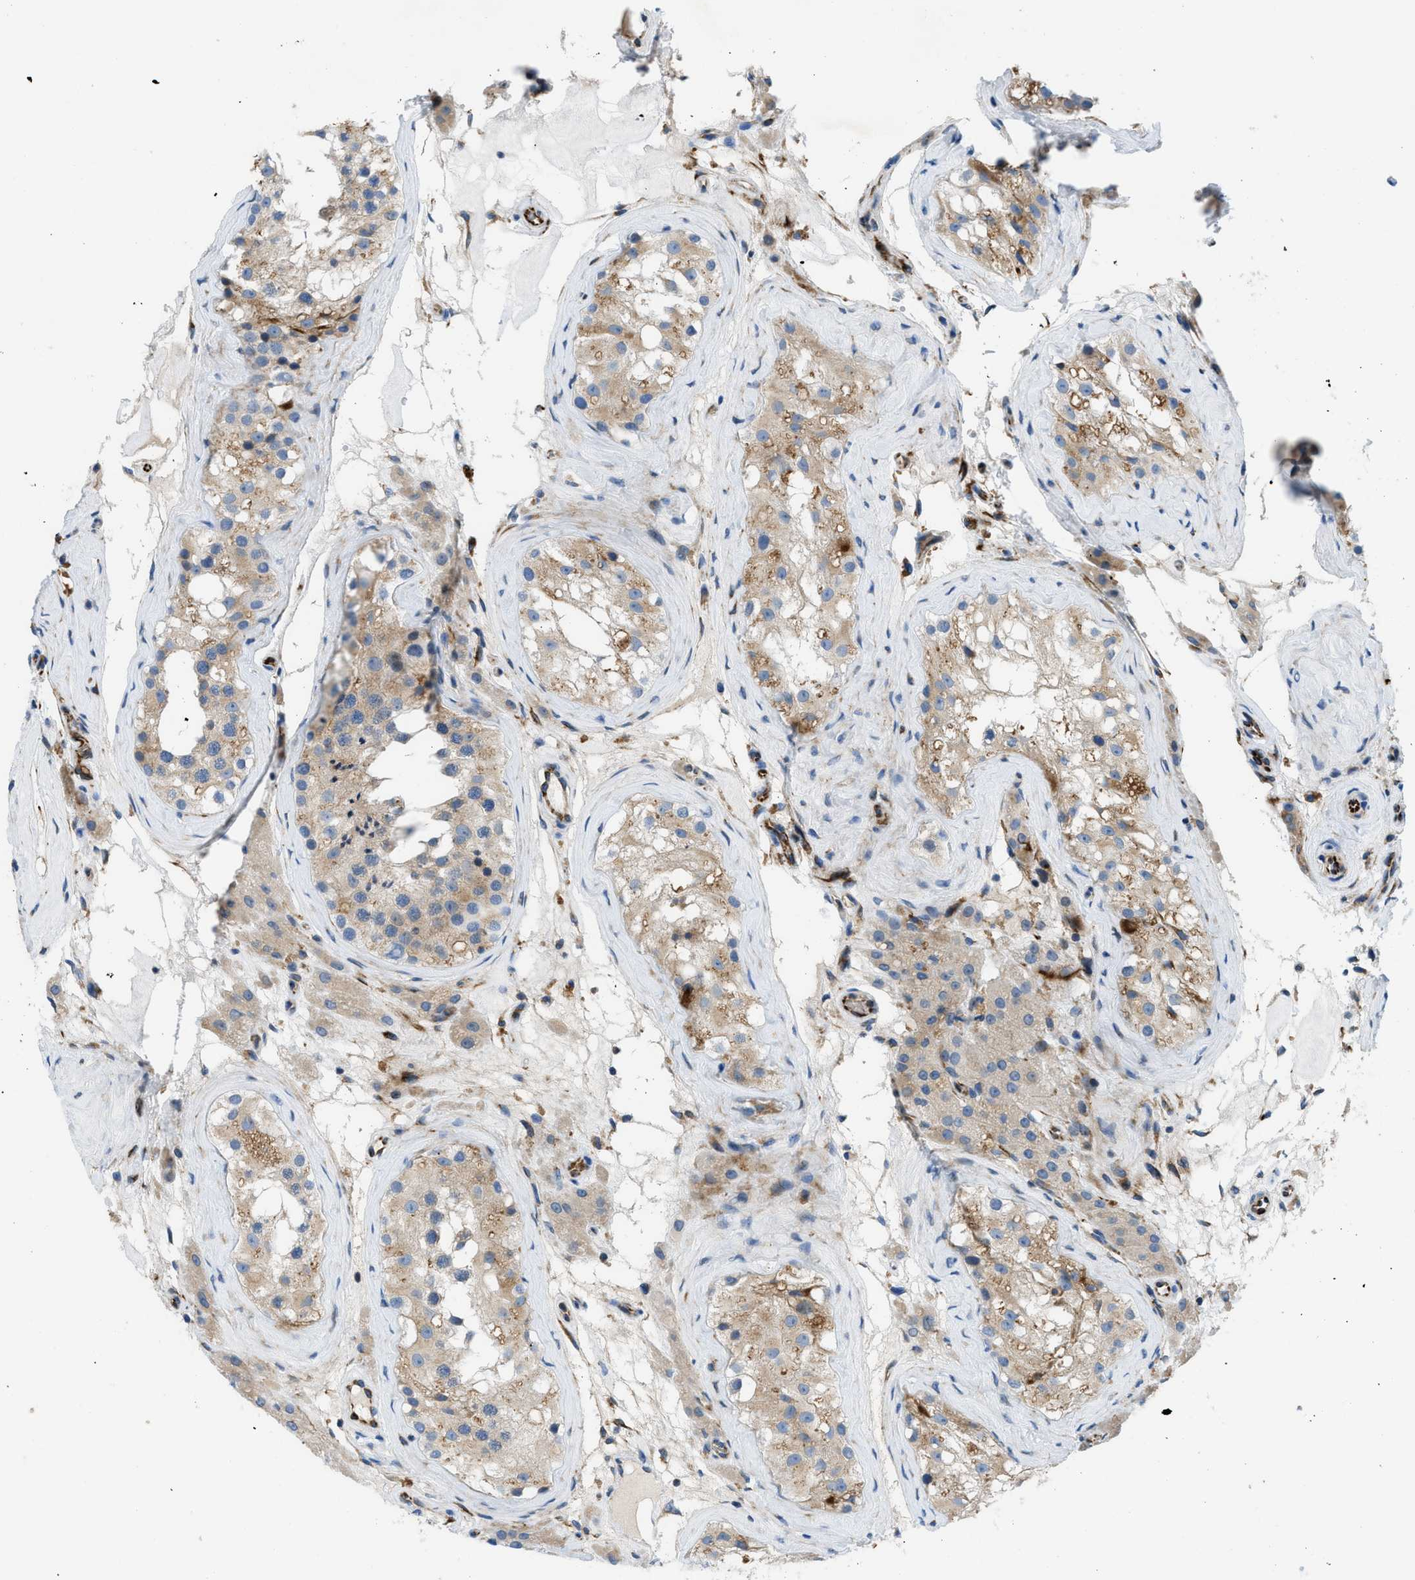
{"staining": {"intensity": "weak", "quantity": "25%-75%", "location": "cytoplasmic/membranous"}, "tissue": "testis", "cell_type": "Cells in seminiferous ducts", "image_type": "normal", "snomed": [{"axis": "morphology", "description": "Normal tissue, NOS"}, {"axis": "morphology", "description": "Seminoma, NOS"}, {"axis": "topography", "description": "Testis"}], "caption": "Protein expression analysis of benign testis shows weak cytoplasmic/membranous positivity in approximately 25%-75% of cells in seminiferous ducts.", "gene": "ZNF831", "patient": {"sex": "male", "age": 71}}